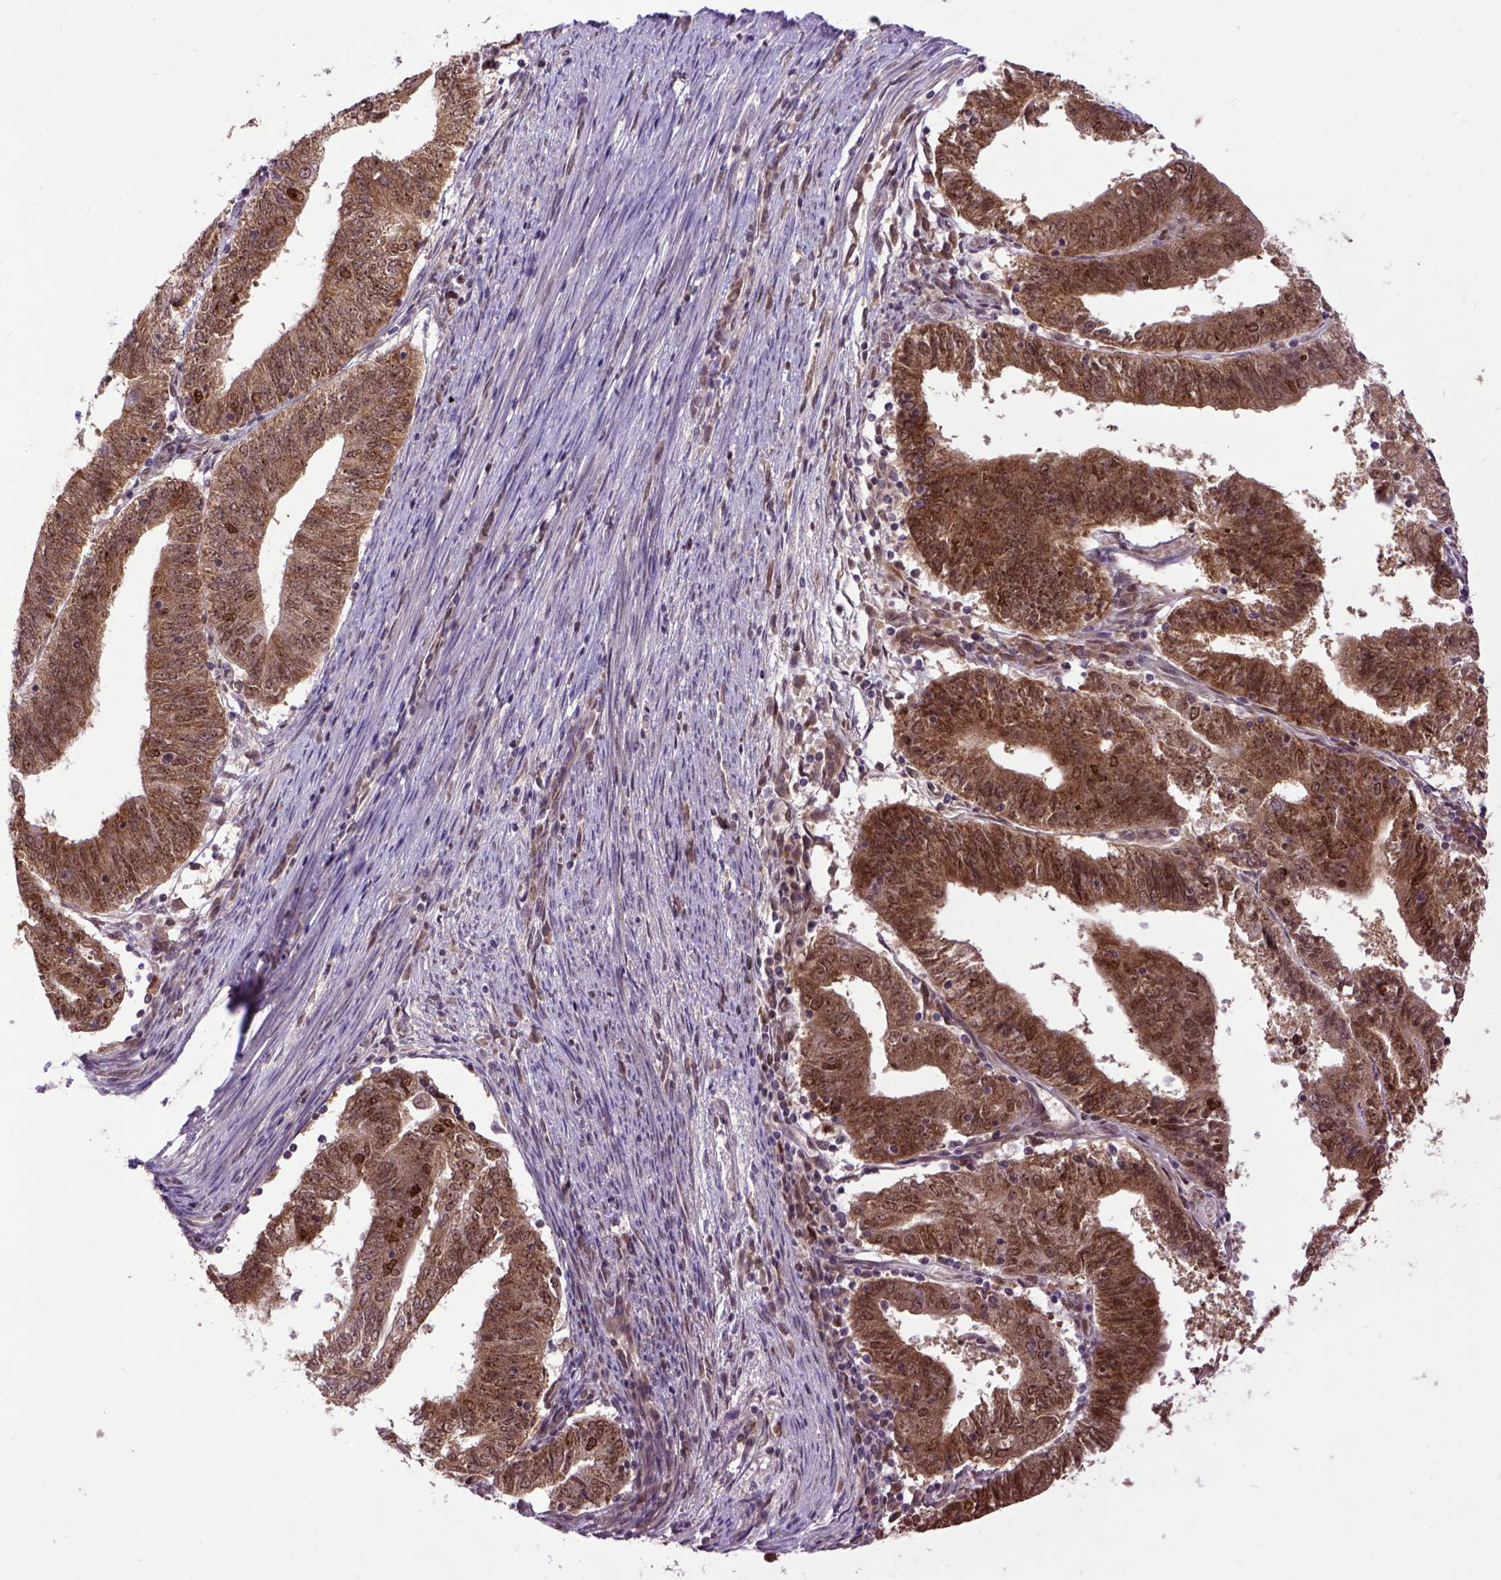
{"staining": {"intensity": "moderate", "quantity": ">75%", "location": "cytoplasmic/membranous,nuclear"}, "tissue": "endometrial cancer", "cell_type": "Tumor cells", "image_type": "cancer", "snomed": [{"axis": "morphology", "description": "Adenocarcinoma, NOS"}, {"axis": "topography", "description": "Endometrium"}], "caption": "Immunohistochemistry micrograph of neoplastic tissue: adenocarcinoma (endometrial) stained using IHC displays medium levels of moderate protein expression localized specifically in the cytoplasmic/membranous and nuclear of tumor cells, appearing as a cytoplasmic/membranous and nuclear brown color.", "gene": "RCC2", "patient": {"sex": "female", "age": 82}}